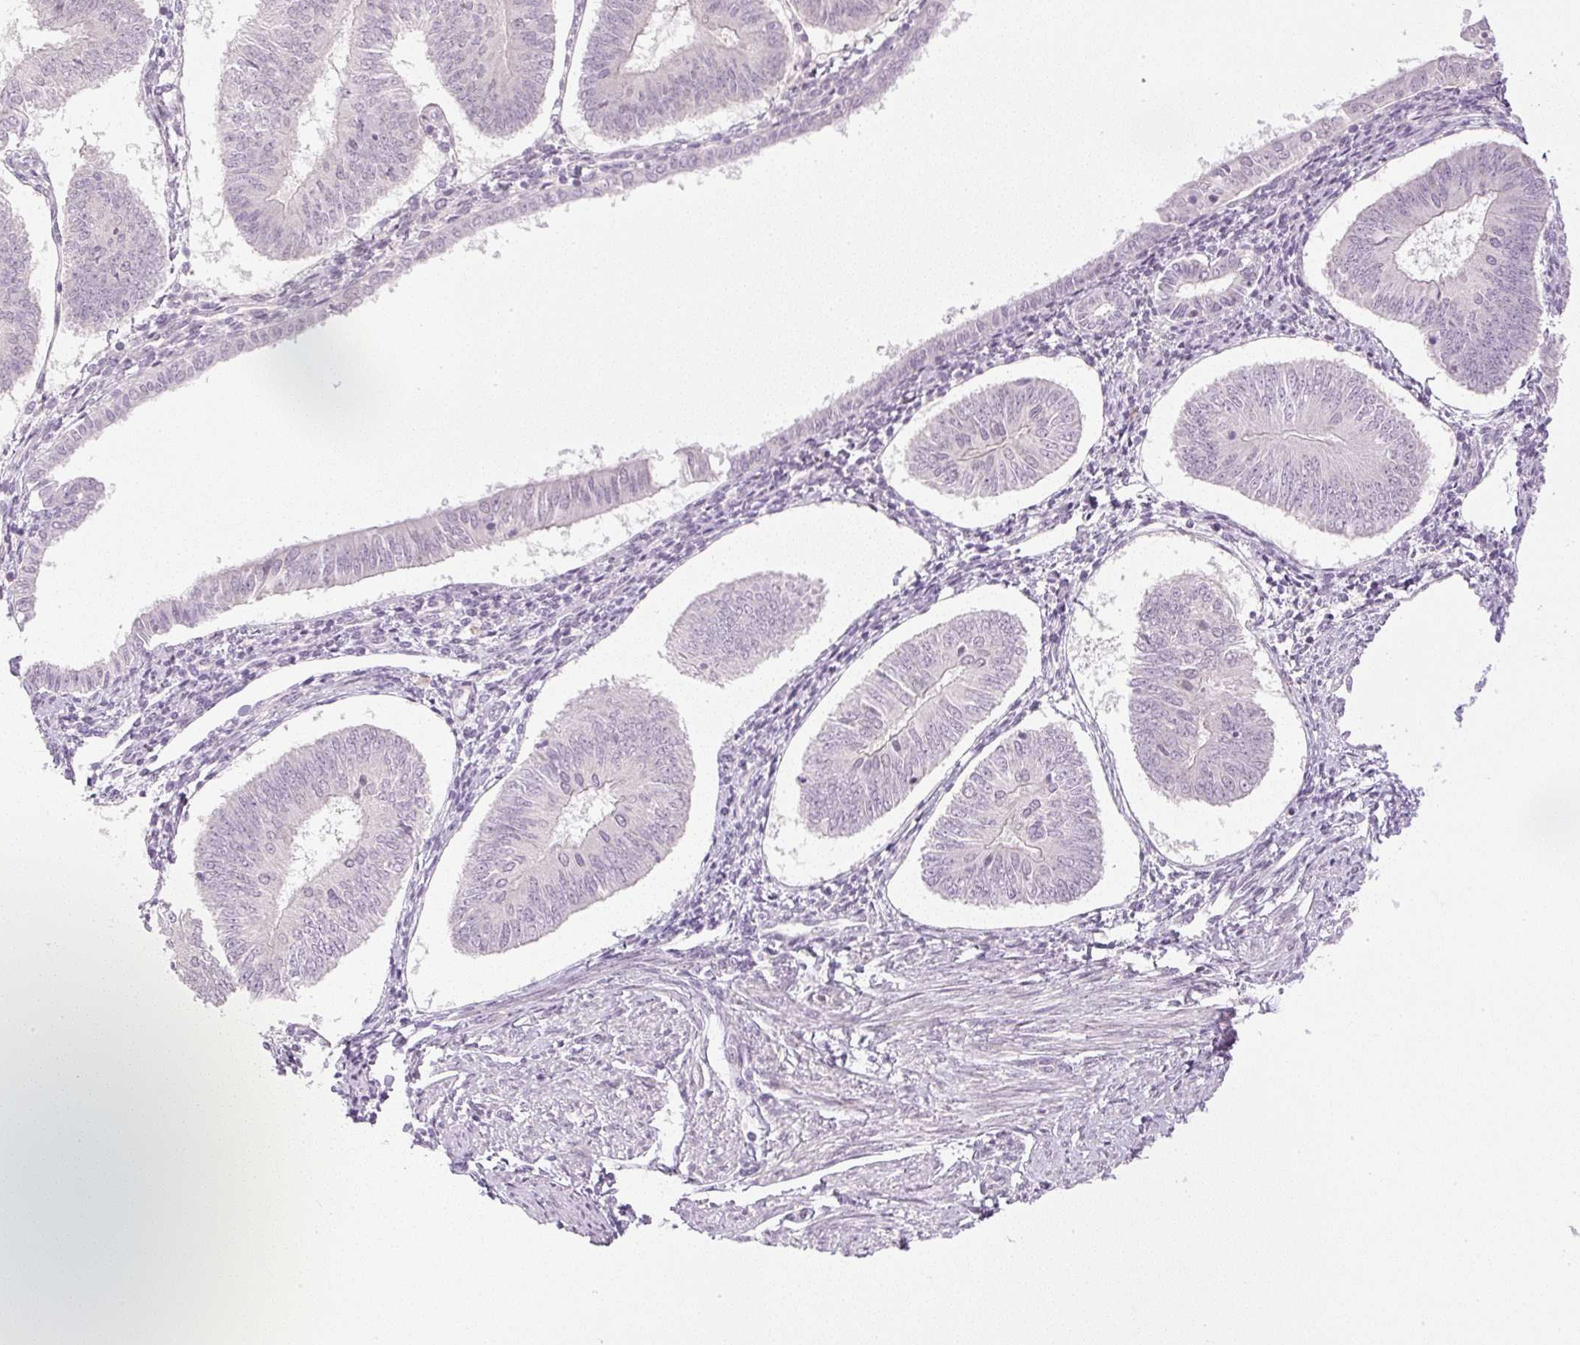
{"staining": {"intensity": "negative", "quantity": "none", "location": "none"}, "tissue": "endometrial cancer", "cell_type": "Tumor cells", "image_type": "cancer", "snomed": [{"axis": "morphology", "description": "Adenocarcinoma, NOS"}, {"axis": "topography", "description": "Endometrium"}], "caption": "Tumor cells show no significant protein expression in endometrial cancer.", "gene": "AAR2", "patient": {"sex": "female", "age": 58}}